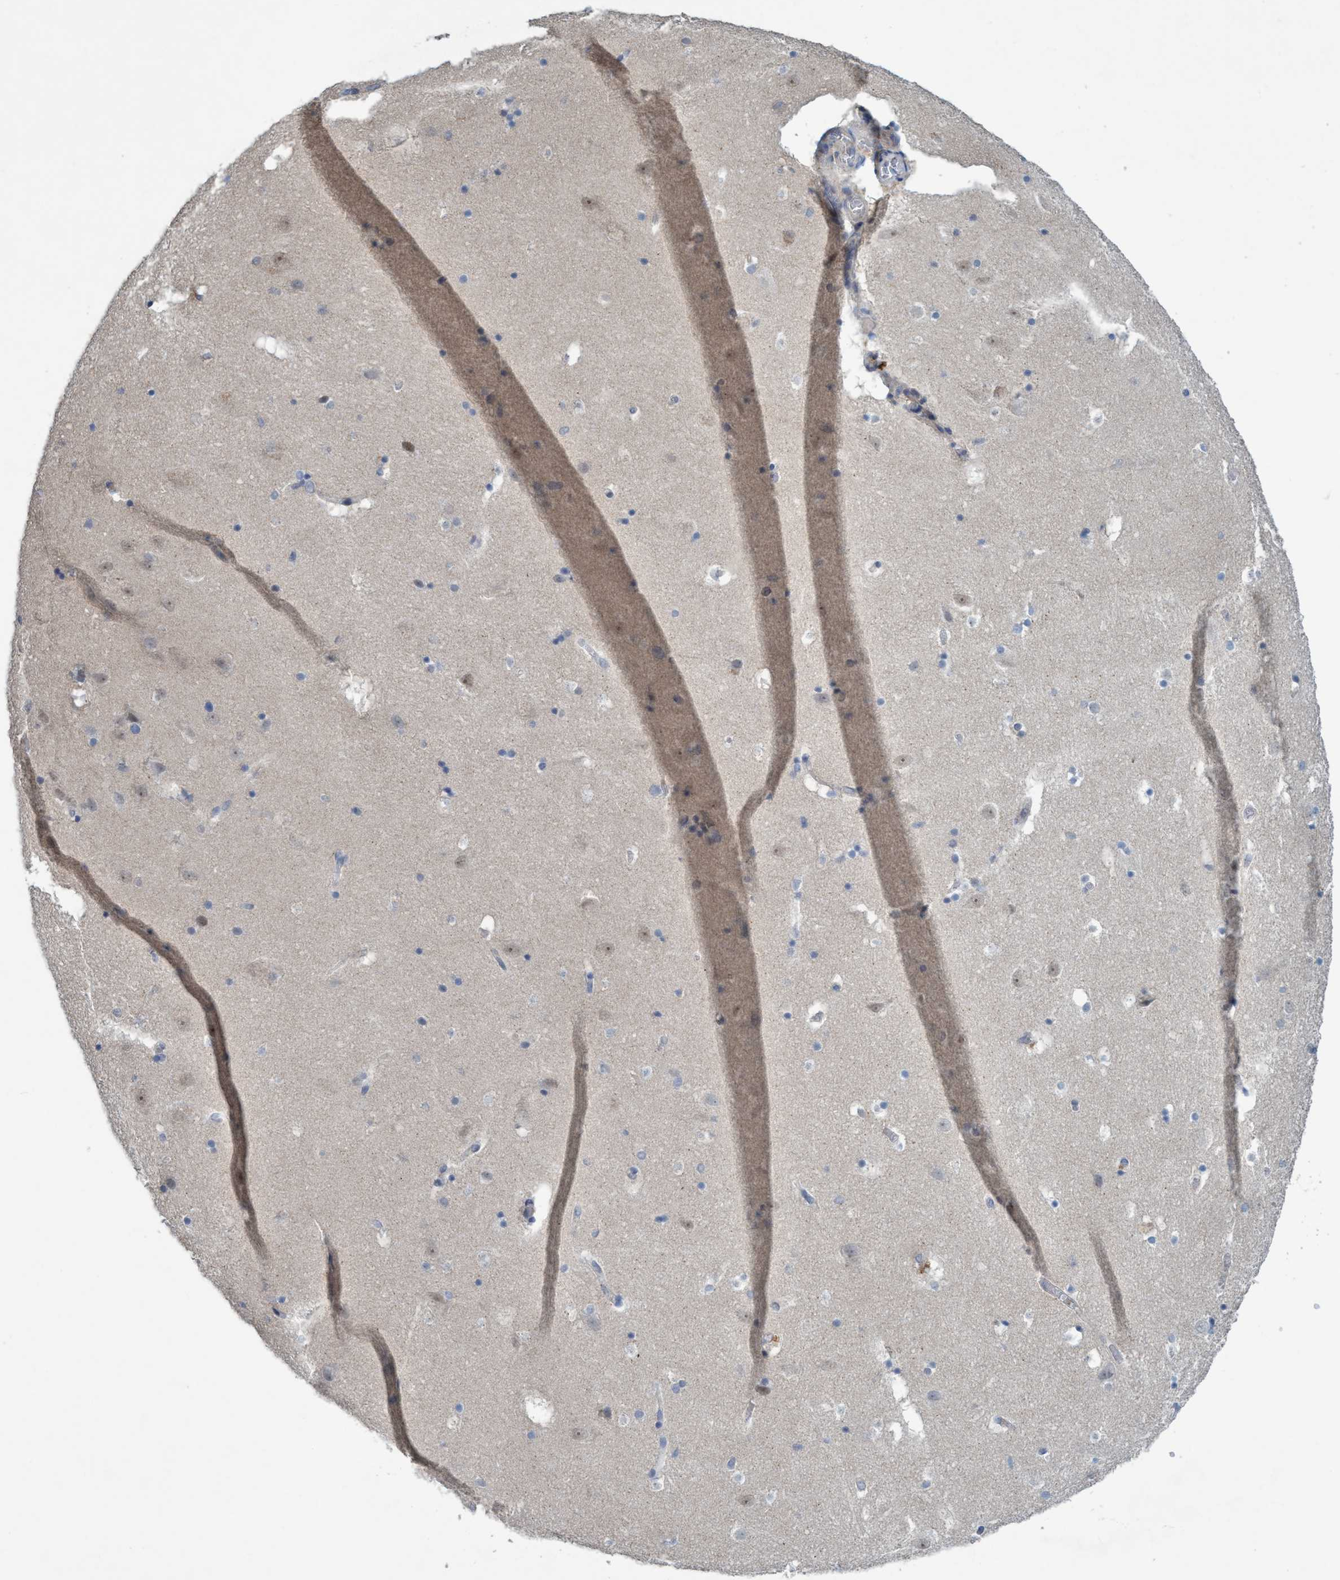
{"staining": {"intensity": "negative", "quantity": "none", "location": "none"}, "tissue": "hippocampus", "cell_type": "Glial cells", "image_type": "normal", "snomed": [{"axis": "morphology", "description": "Normal tissue, NOS"}, {"axis": "topography", "description": "Hippocampus"}], "caption": "A photomicrograph of hippocampus stained for a protein reveals no brown staining in glial cells. (Stains: DAB immunohistochemistry with hematoxylin counter stain, Microscopy: brightfield microscopy at high magnification).", "gene": "RNF208", "patient": {"sex": "male", "age": 45}}